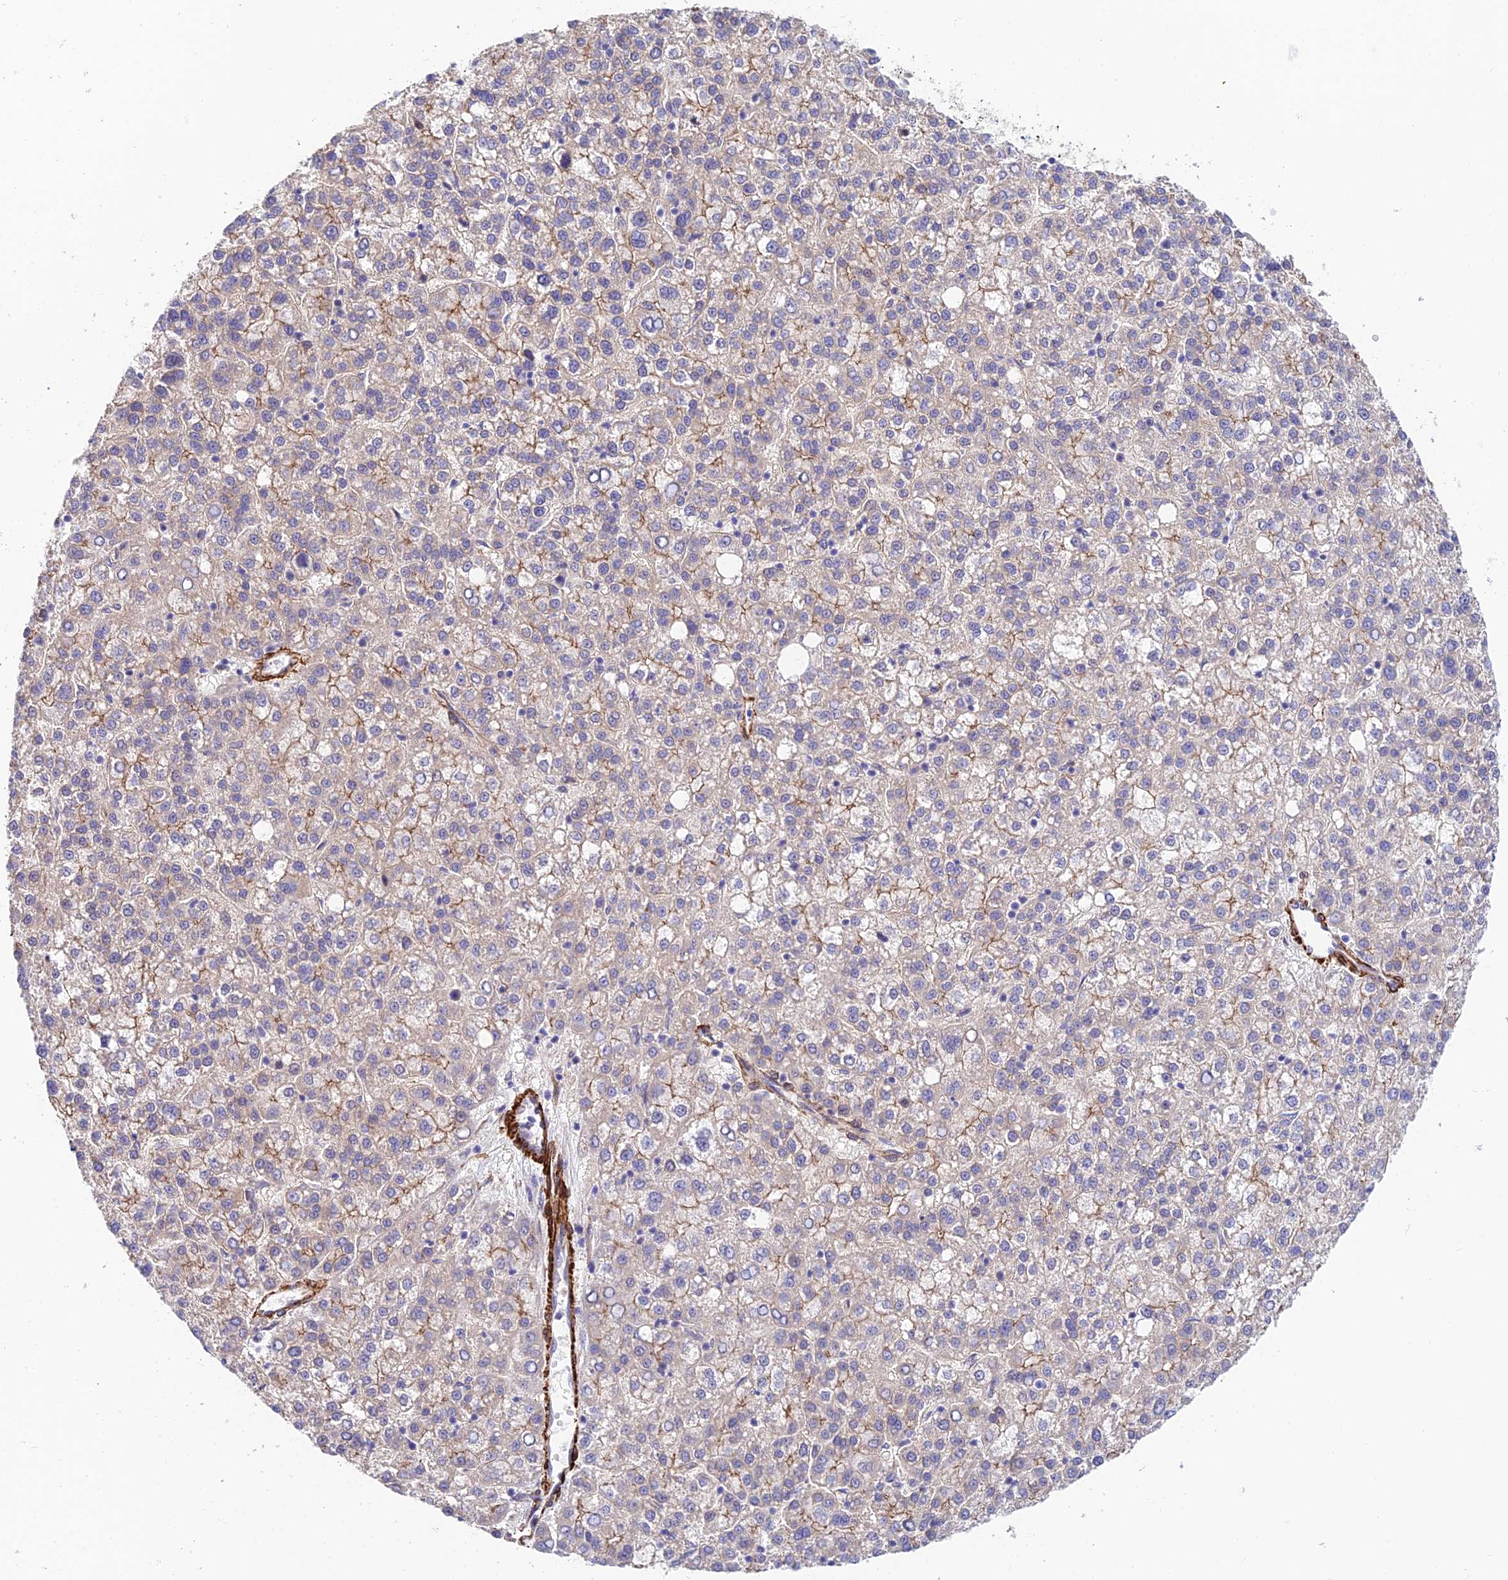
{"staining": {"intensity": "moderate", "quantity": "<25%", "location": "cytoplasmic/membranous"}, "tissue": "liver cancer", "cell_type": "Tumor cells", "image_type": "cancer", "snomed": [{"axis": "morphology", "description": "Carcinoma, Hepatocellular, NOS"}, {"axis": "topography", "description": "Liver"}], "caption": "Immunohistochemistry (IHC) image of liver cancer (hepatocellular carcinoma) stained for a protein (brown), which displays low levels of moderate cytoplasmic/membranous expression in about <25% of tumor cells.", "gene": "ANKRD50", "patient": {"sex": "female", "age": 58}}